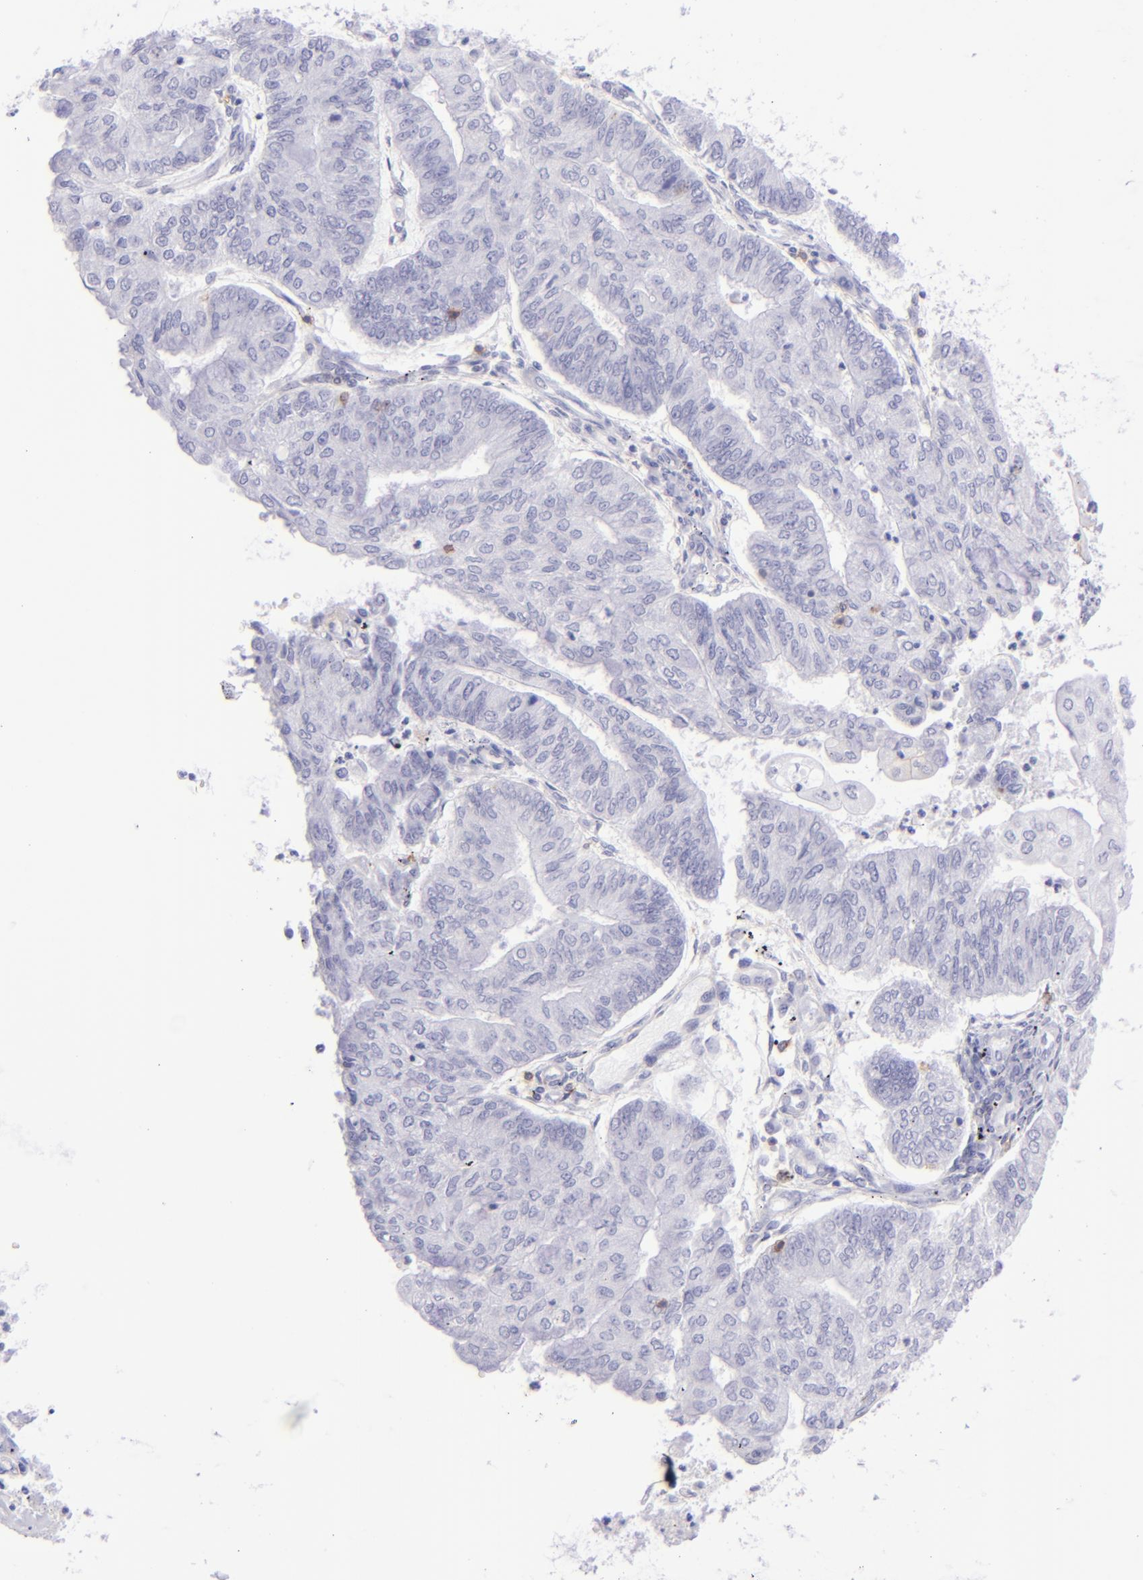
{"staining": {"intensity": "negative", "quantity": "none", "location": "none"}, "tissue": "endometrial cancer", "cell_type": "Tumor cells", "image_type": "cancer", "snomed": [{"axis": "morphology", "description": "Adenocarcinoma, NOS"}, {"axis": "topography", "description": "Endometrium"}], "caption": "The immunohistochemistry histopathology image has no significant expression in tumor cells of endometrial adenocarcinoma tissue.", "gene": "CD69", "patient": {"sex": "female", "age": 59}}